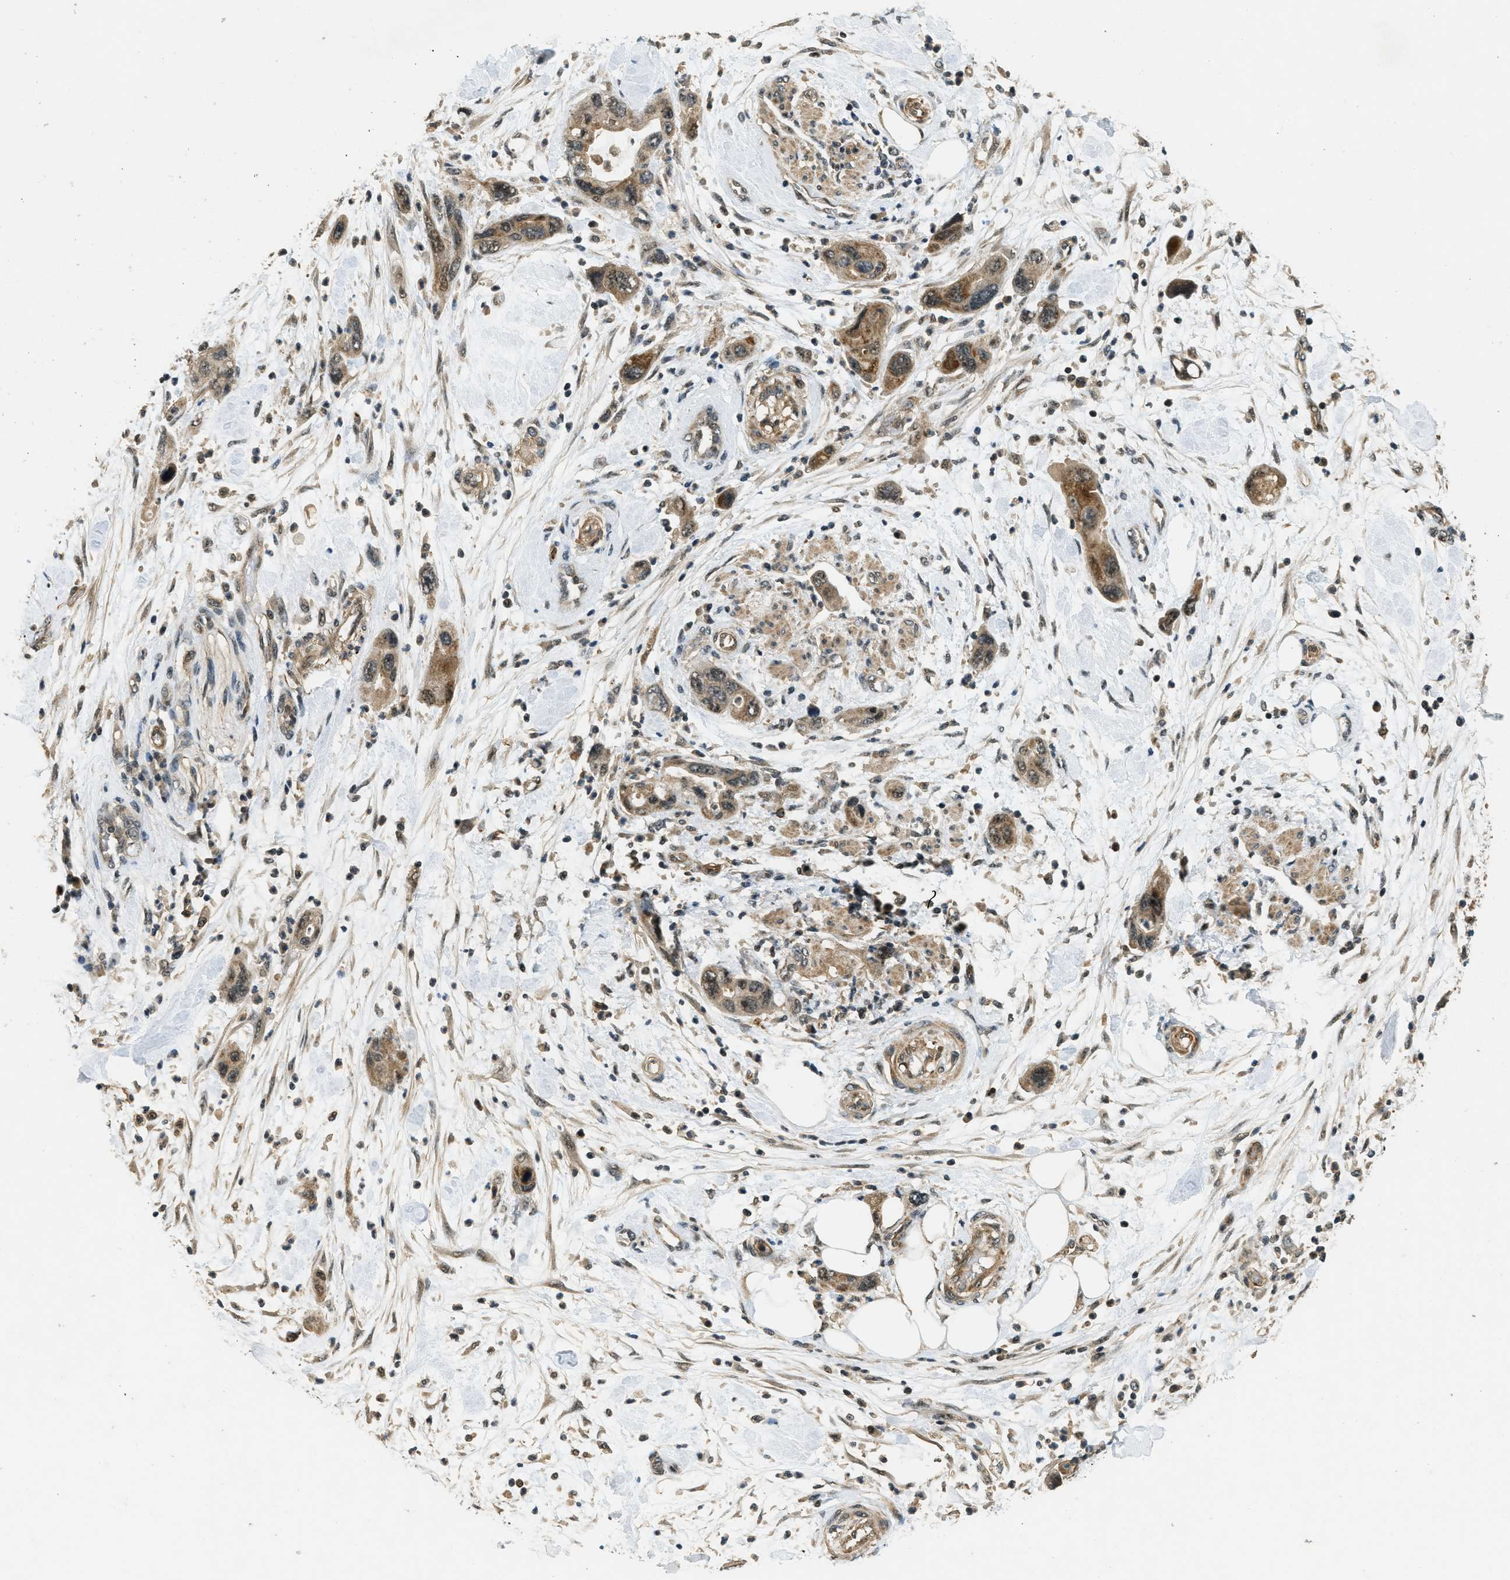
{"staining": {"intensity": "moderate", "quantity": ">75%", "location": "cytoplasmic/membranous"}, "tissue": "pancreatic cancer", "cell_type": "Tumor cells", "image_type": "cancer", "snomed": [{"axis": "morphology", "description": "Normal tissue, NOS"}, {"axis": "morphology", "description": "Adenocarcinoma, NOS"}, {"axis": "topography", "description": "Pancreas"}], "caption": "Immunohistochemical staining of pancreatic cancer (adenocarcinoma) exhibits moderate cytoplasmic/membranous protein positivity in approximately >75% of tumor cells.", "gene": "MED21", "patient": {"sex": "female", "age": 71}}